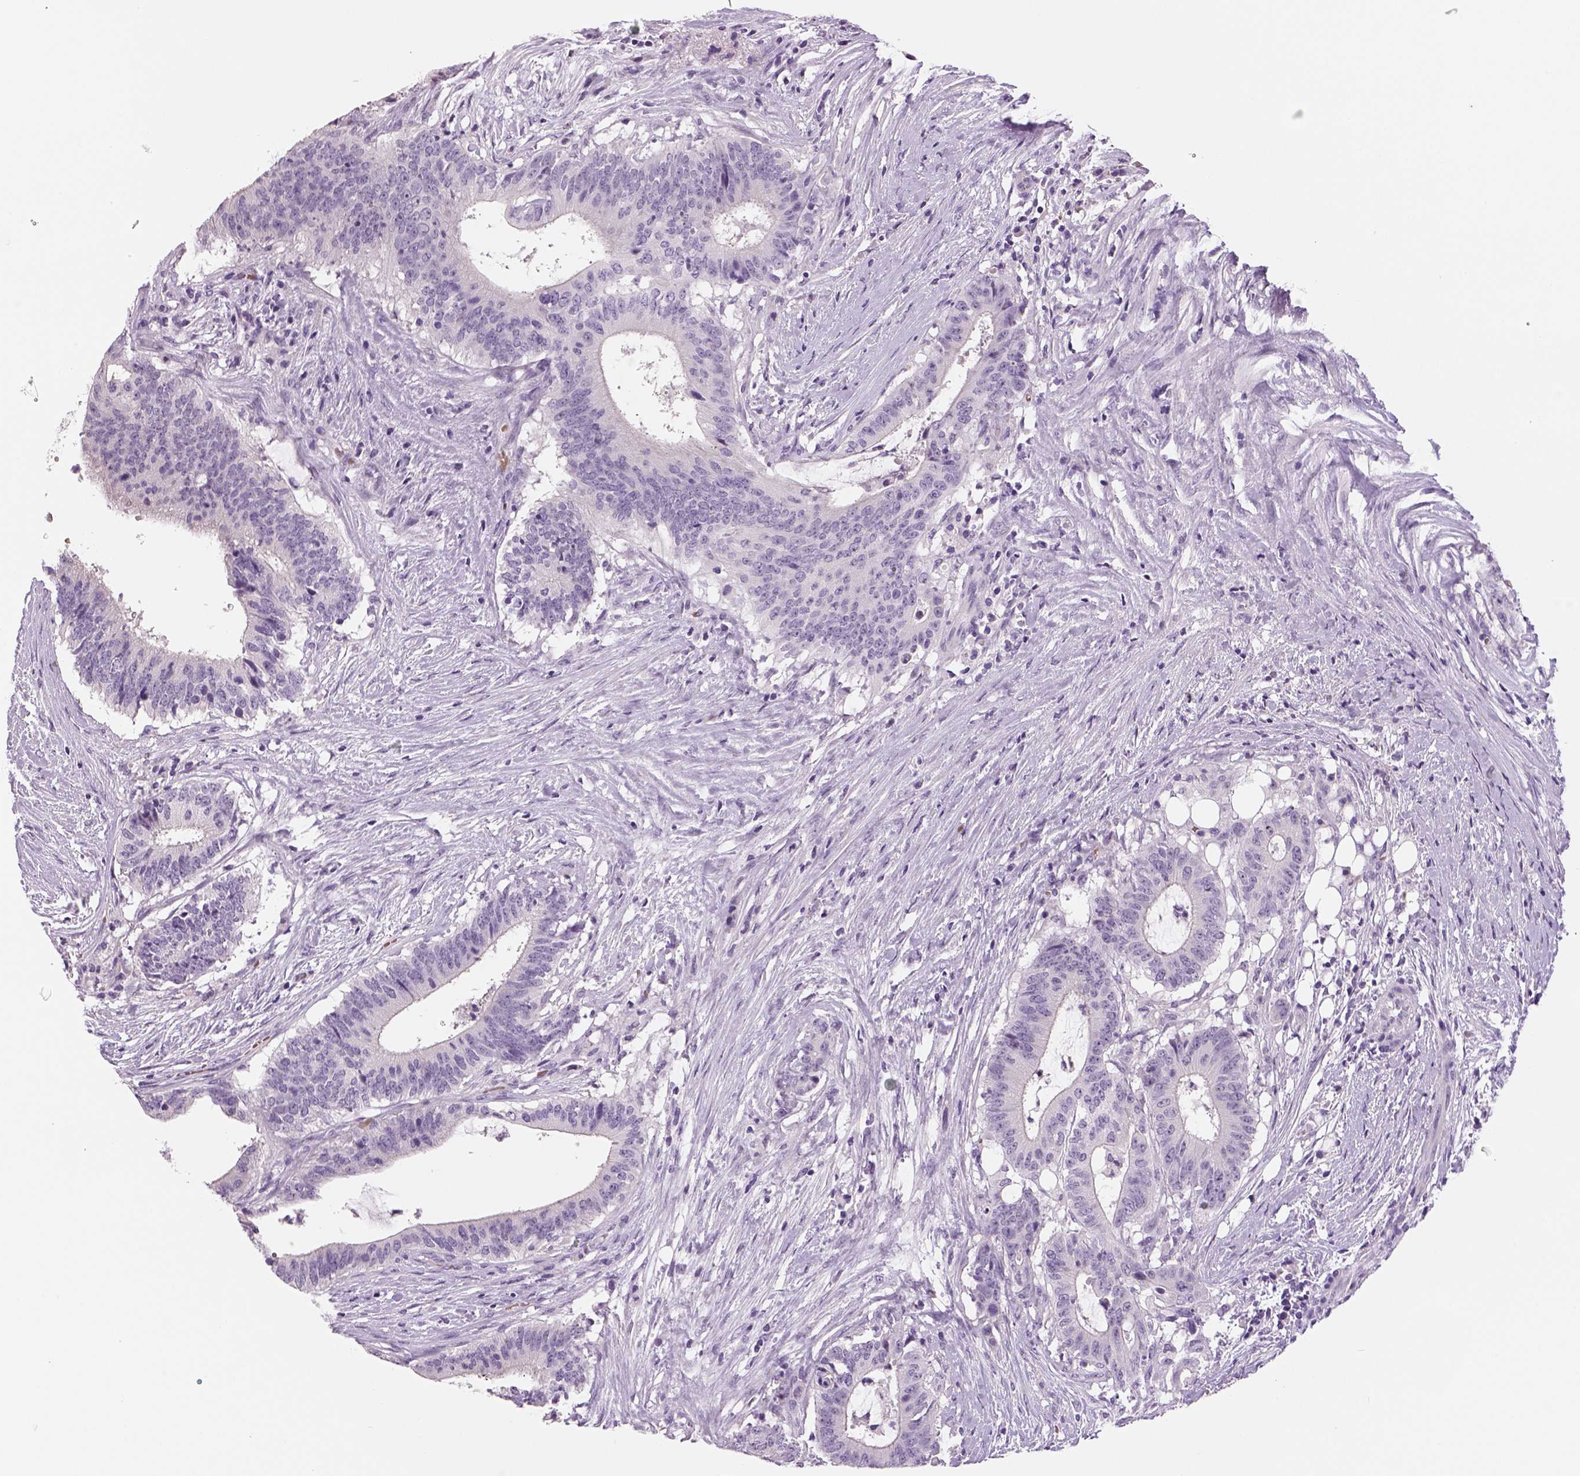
{"staining": {"intensity": "negative", "quantity": "none", "location": "none"}, "tissue": "colorectal cancer", "cell_type": "Tumor cells", "image_type": "cancer", "snomed": [{"axis": "morphology", "description": "Adenocarcinoma, NOS"}, {"axis": "topography", "description": "Colon"}], "caption": "A high-resolution photomicrograph shows immunohistochemistry staining of colorectal cancer (adenocarcinoma), which reveals no significant positivity in tumor cells. (DAB immunohistochemistry, high magnification).", "gene": "TSPAN7", "patient": {"sex": "female", "age": 43}}